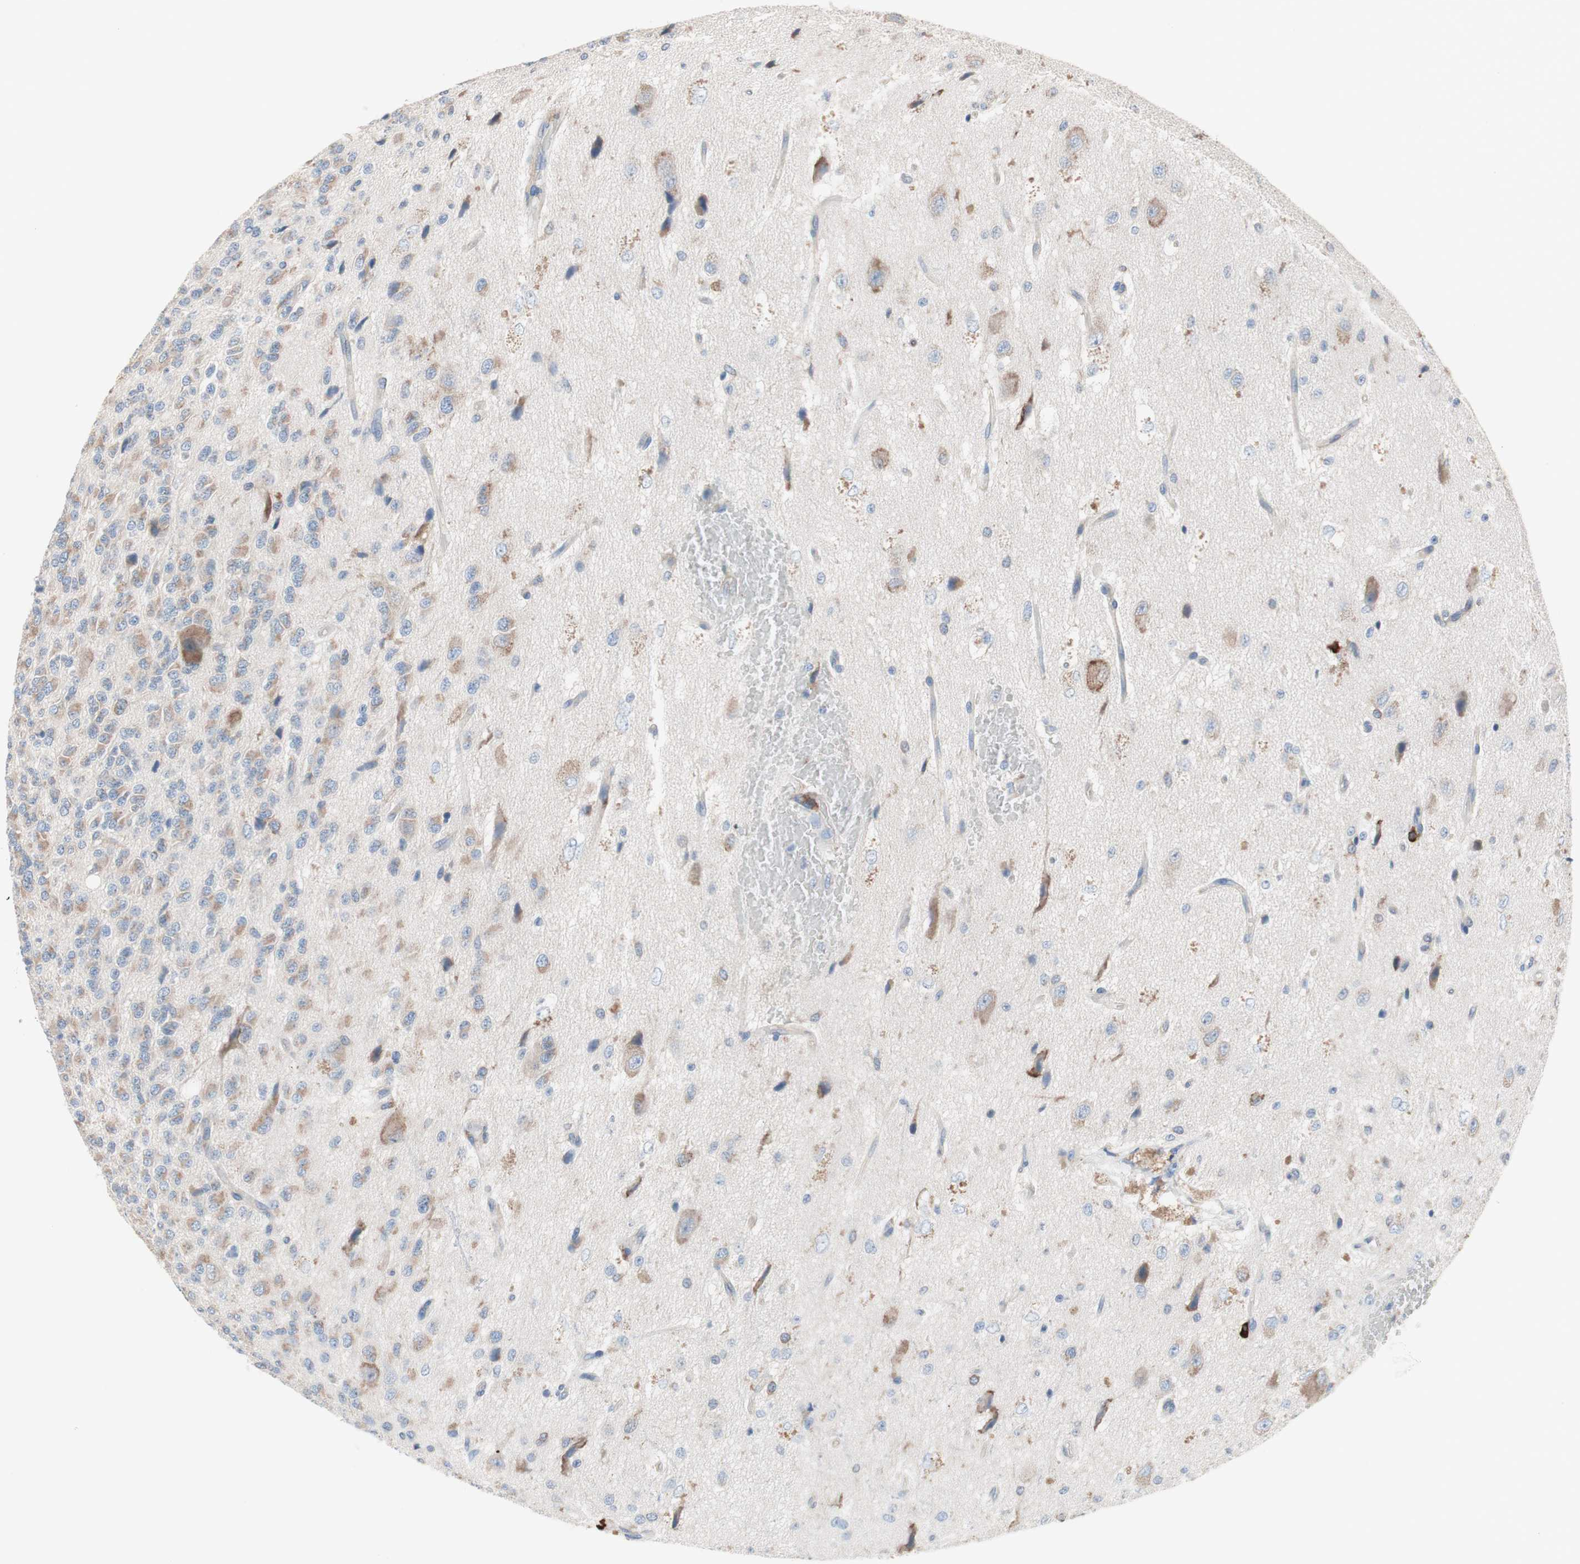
{"staining": {"intensity": "moderate", "quantity": "25%-75%", "location": "cytoplasmic/membranous"}, "tissue": "glioma", "cell_type": "Tumor cells", "image_type": "cancer", "snomed": [{"axis": "morphology", "description": "Glioma, malignant, High grade"}, {"axis": "topography", "description": "pancreas cauda"}], "caption": "Protein analysis of glioma tissue demonstrates moderate cytoplasmic/membranous staining in approximately 25%-75% of tumor cells. The staining was performed using DAB (3,3'-diaminobenzidine) to visualize the protein expression in brown, while the nuclei were stained in blue with hematoxylin (Magnification: 20x).", "gene": "SLC27A4", "patient": {"sex": "male", "age": 60}}